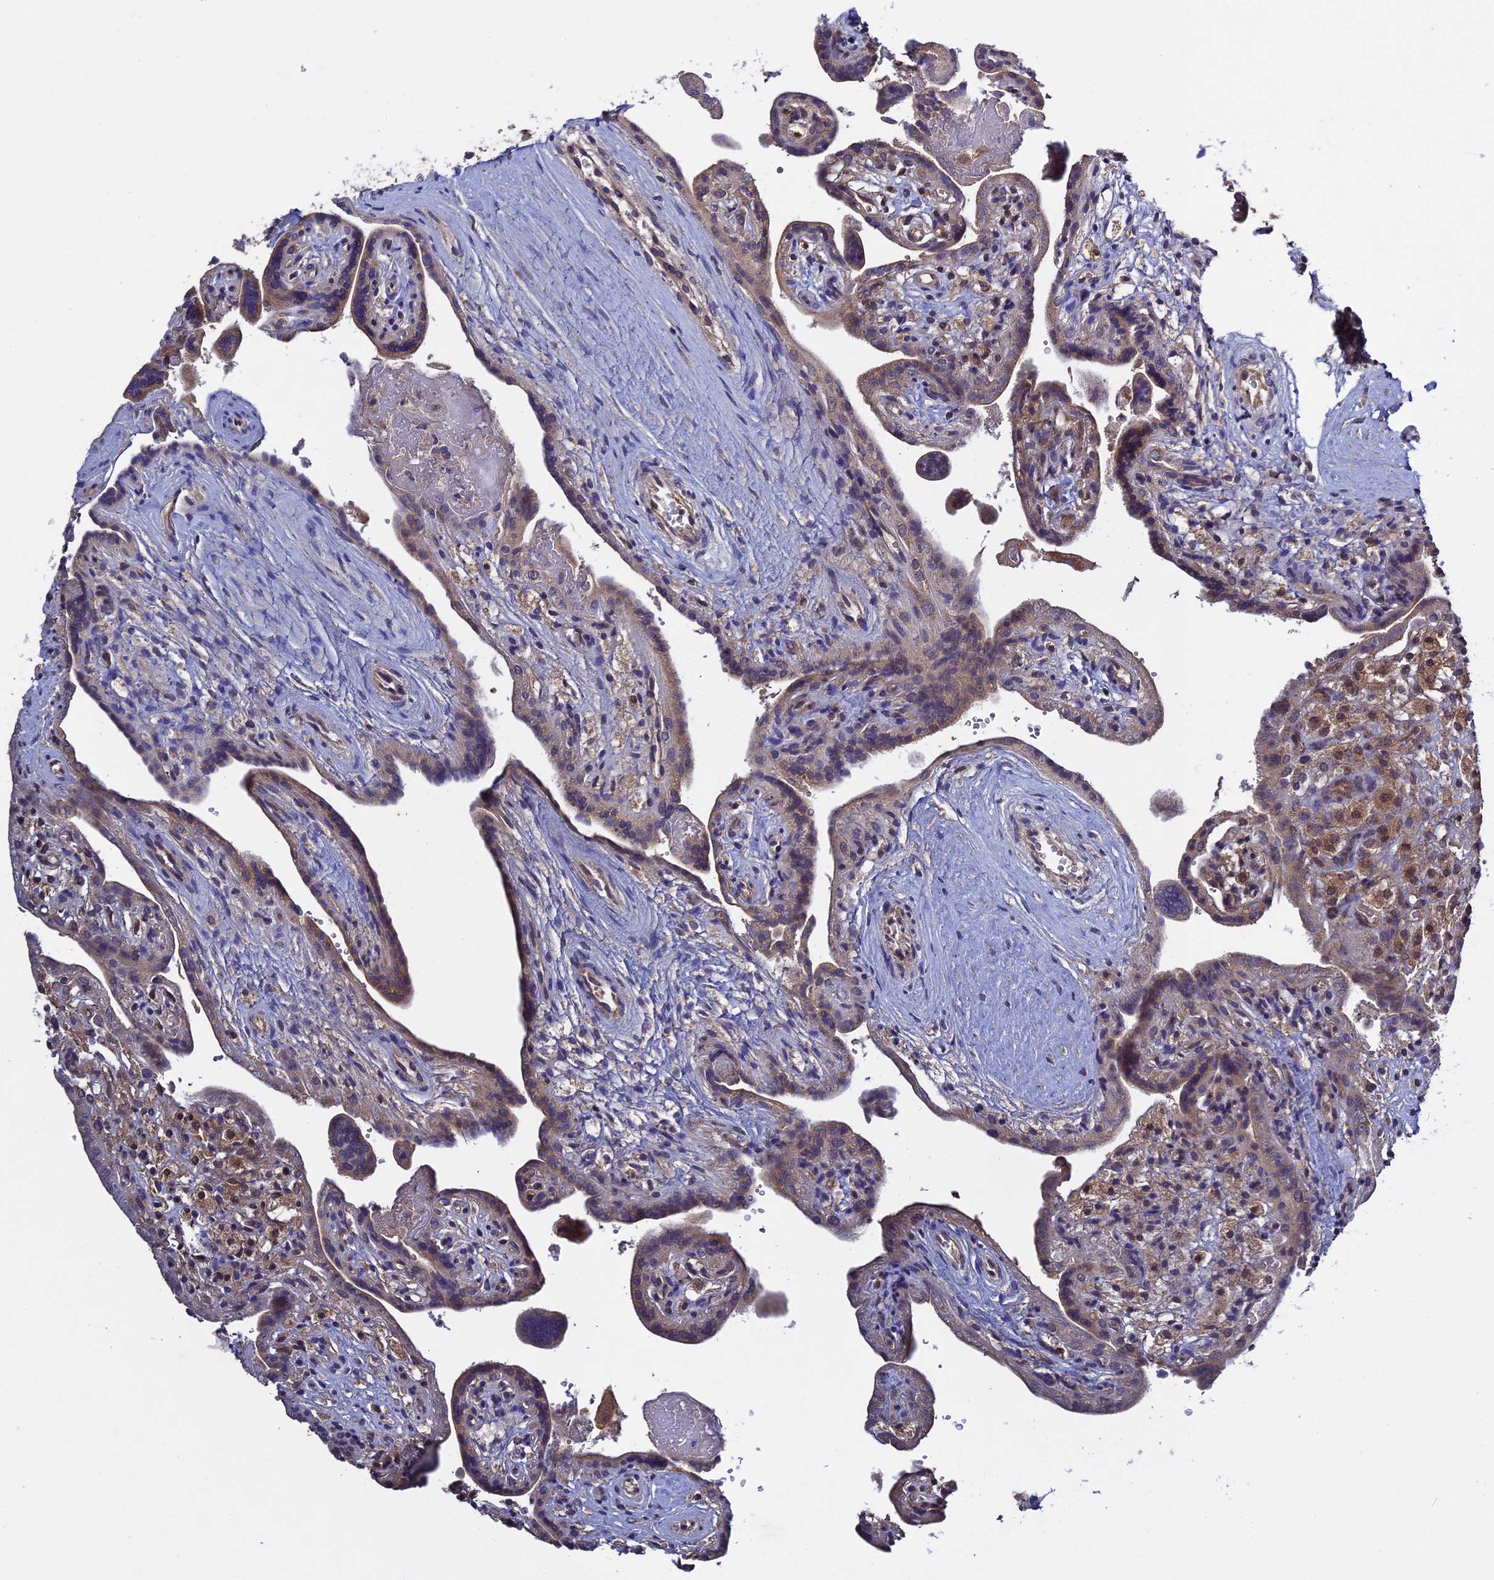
{"staining": {"intensity": "moderate", "quantity": "25%-75%", "location": "cytoplasmic/membranous"}, "tissue": "placenta", "cell_type": "Trophoblastic cells", "image_type": "normal", "snomed": [{"axis": "morphology", "description": "Normal tissue, NOS"}, {"axis": "topography", "description": "Placenta"}], "caption": "An immunohistochemistry (IHC) micrograph of benign tissue is shown. Protein staining in brown highlights moderate cytoplasmic/membranous positivity in placenta within trophoblastic cells. (brown staining indicates protein expression, while blue staining denotes nuclei).", "gene": "RAB15", "patient": {"sex": "female", "age": 37}}